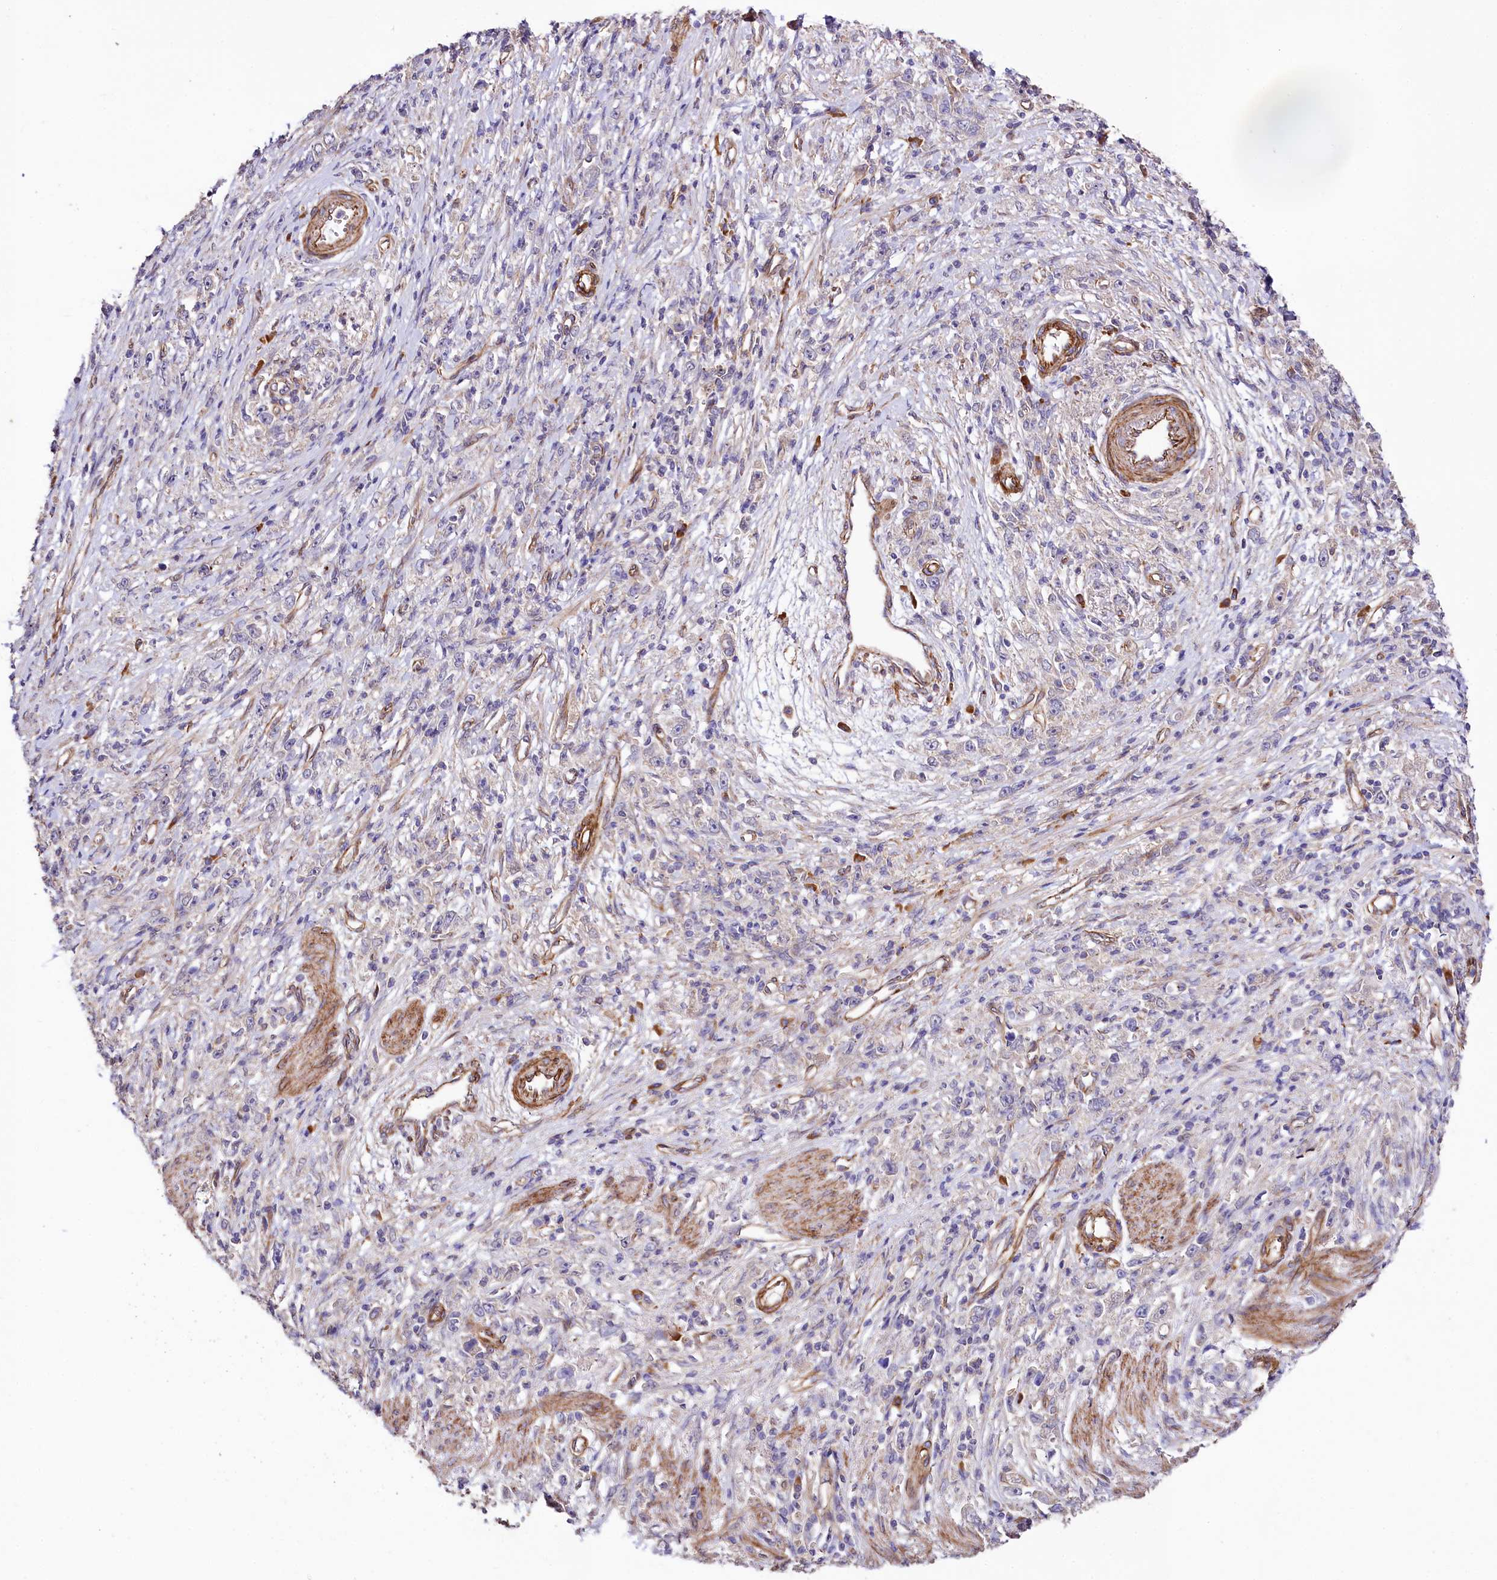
{"staining": {"intensity": "negative", "quantity": "none", "location": "none"}, "tissue": "stomach cancer", "cell_type": "Tumor cells", "image_type": "cancer", "snomed": [{"axis": "morphology", "description": "Adenocarcinoma, NOS"}, {"axis": "topography", "description": "Stomach"}], "caption": "Immunohistochemistry (IHC) histopathology image of stomach adenocarcinoma stained for a protein (brown), which demonstrates no staining in tumor cells. The staining is performed using DAB brown chromogen with nuclei counter-stained in using hematoxylin.", "gene": "SPATS2", "patient": {"sex": "female", "age": 59}}